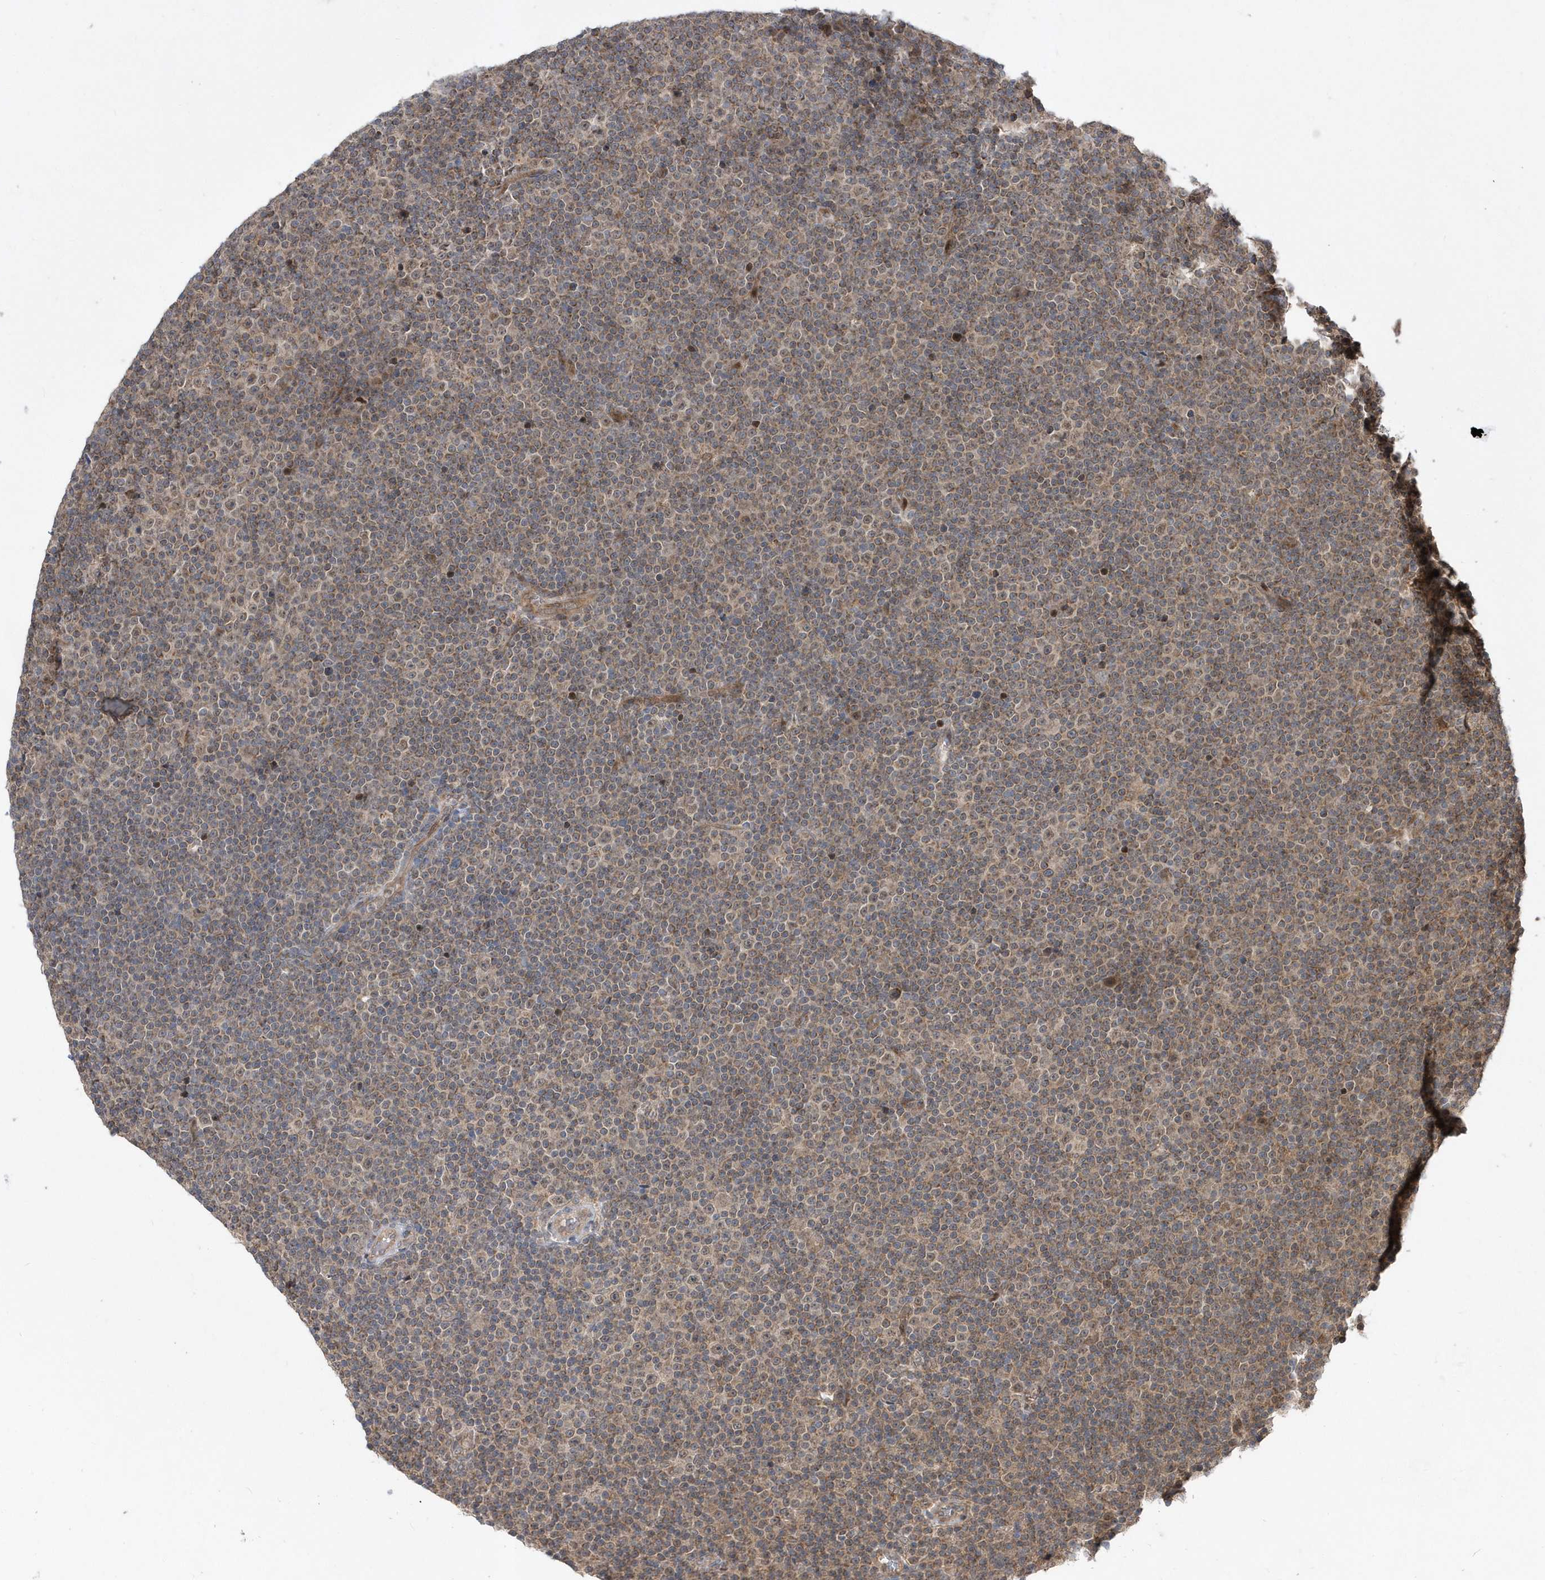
{"staining": {"intensity": "weak", "quantity": "25%-75%", "location": "cytoplasmic/membranous"}, "tissue": "lymphoma", "cell_type": "Tumor cells", "image_type": "cancer", "snomed": [{"axis": "morphology", "description": "Malignant lymphoma, non-Hodgkin's type, Low grade"}, {"axis": "topography", "description": "Lymph node"}], "caption": "Tumor cells reveal weak cytoplasmic/membranous staining in approximately 25%-75% of cells in low-grade malignant lymphoma, non-Hodgkin's type. The staining was performed using DAB to visualize the protein expression in brown, while the nuclei were stained in blue with hematoxylin (Magnification: 20x).", "gene": "DALRD3", "patient": {"sex": "female", "age": 67}}